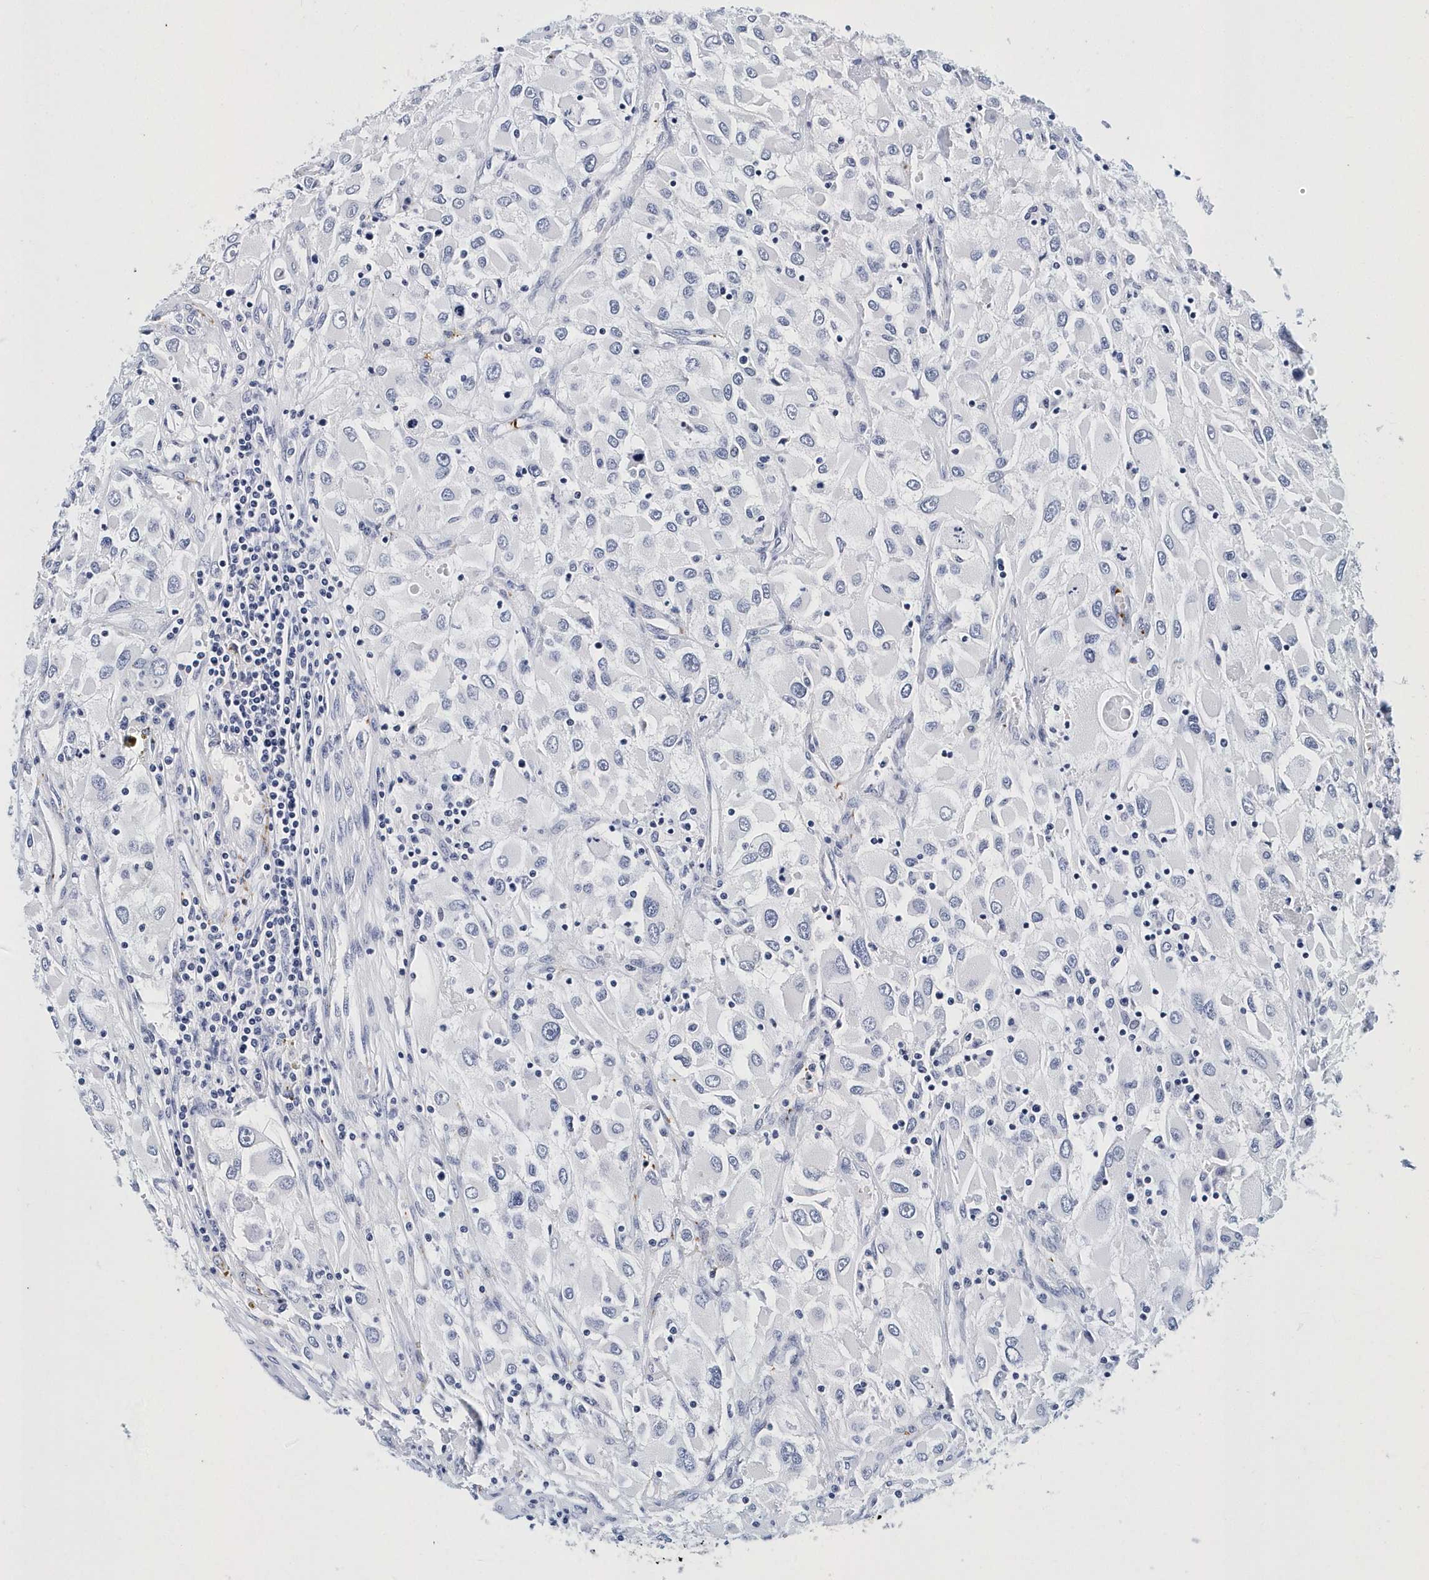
{"staining": {"intensity": "negative", "quantity": "none", "location": "none"}, "tissue": "renal cancer", "cell_type": "Tumor cells", "image_type": "cancer", "snomed": [{"axis": "morphology", "description": "Adenocarcinoma, NOS"}, {"axis": "topography", "description": "Kidney"}], "caption": "There is no significant expression in tumor cells of renal cancer.", "gene": "ITGA2B", "patient": {"sex": "female", "age": 52}}